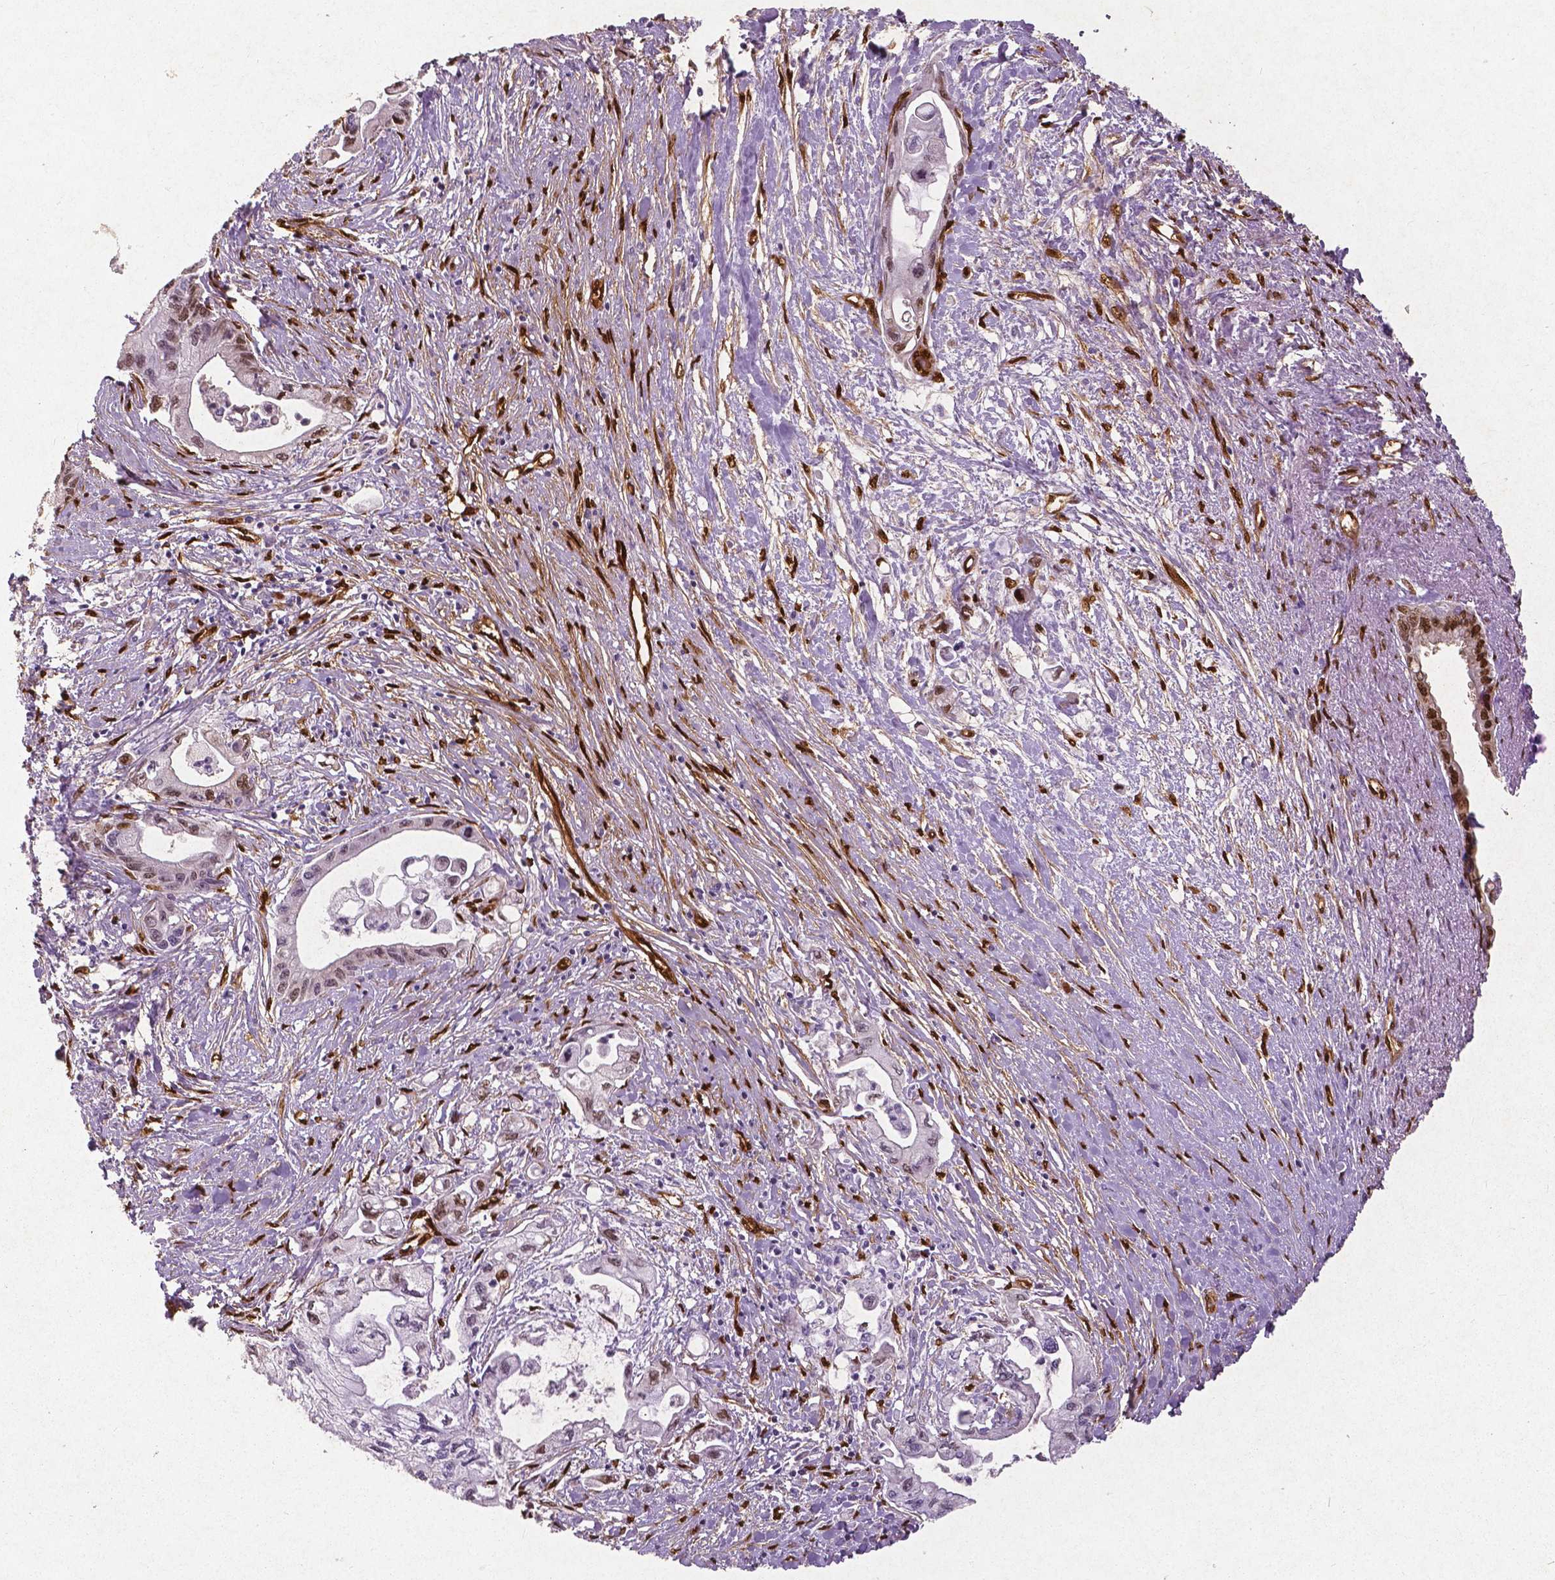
{"staining": {"intensity": "moderate", "quantity": "25%-75%", "location": "cytoplasmic/membranous,nuclear"}, "tissue": "pancreatic cancer", "cell_type": "Tumor cells", "image_type": "cancer", "snomed": [{"axis": "morphology", "description": "Adenocarcinoma, NOS"}, {"axis": "topography", "description": "Pancreas"}], "caption": "Approximately 25%-75% of tumor cells in adenocarcinoma (pancreatic) show moderate cytoplasmic/membranous and nuclear protein staining as visualized by brown immunohistochemical staining.", "gene": "WWTR1", "patient": {"sex": "male", "age": 61}}